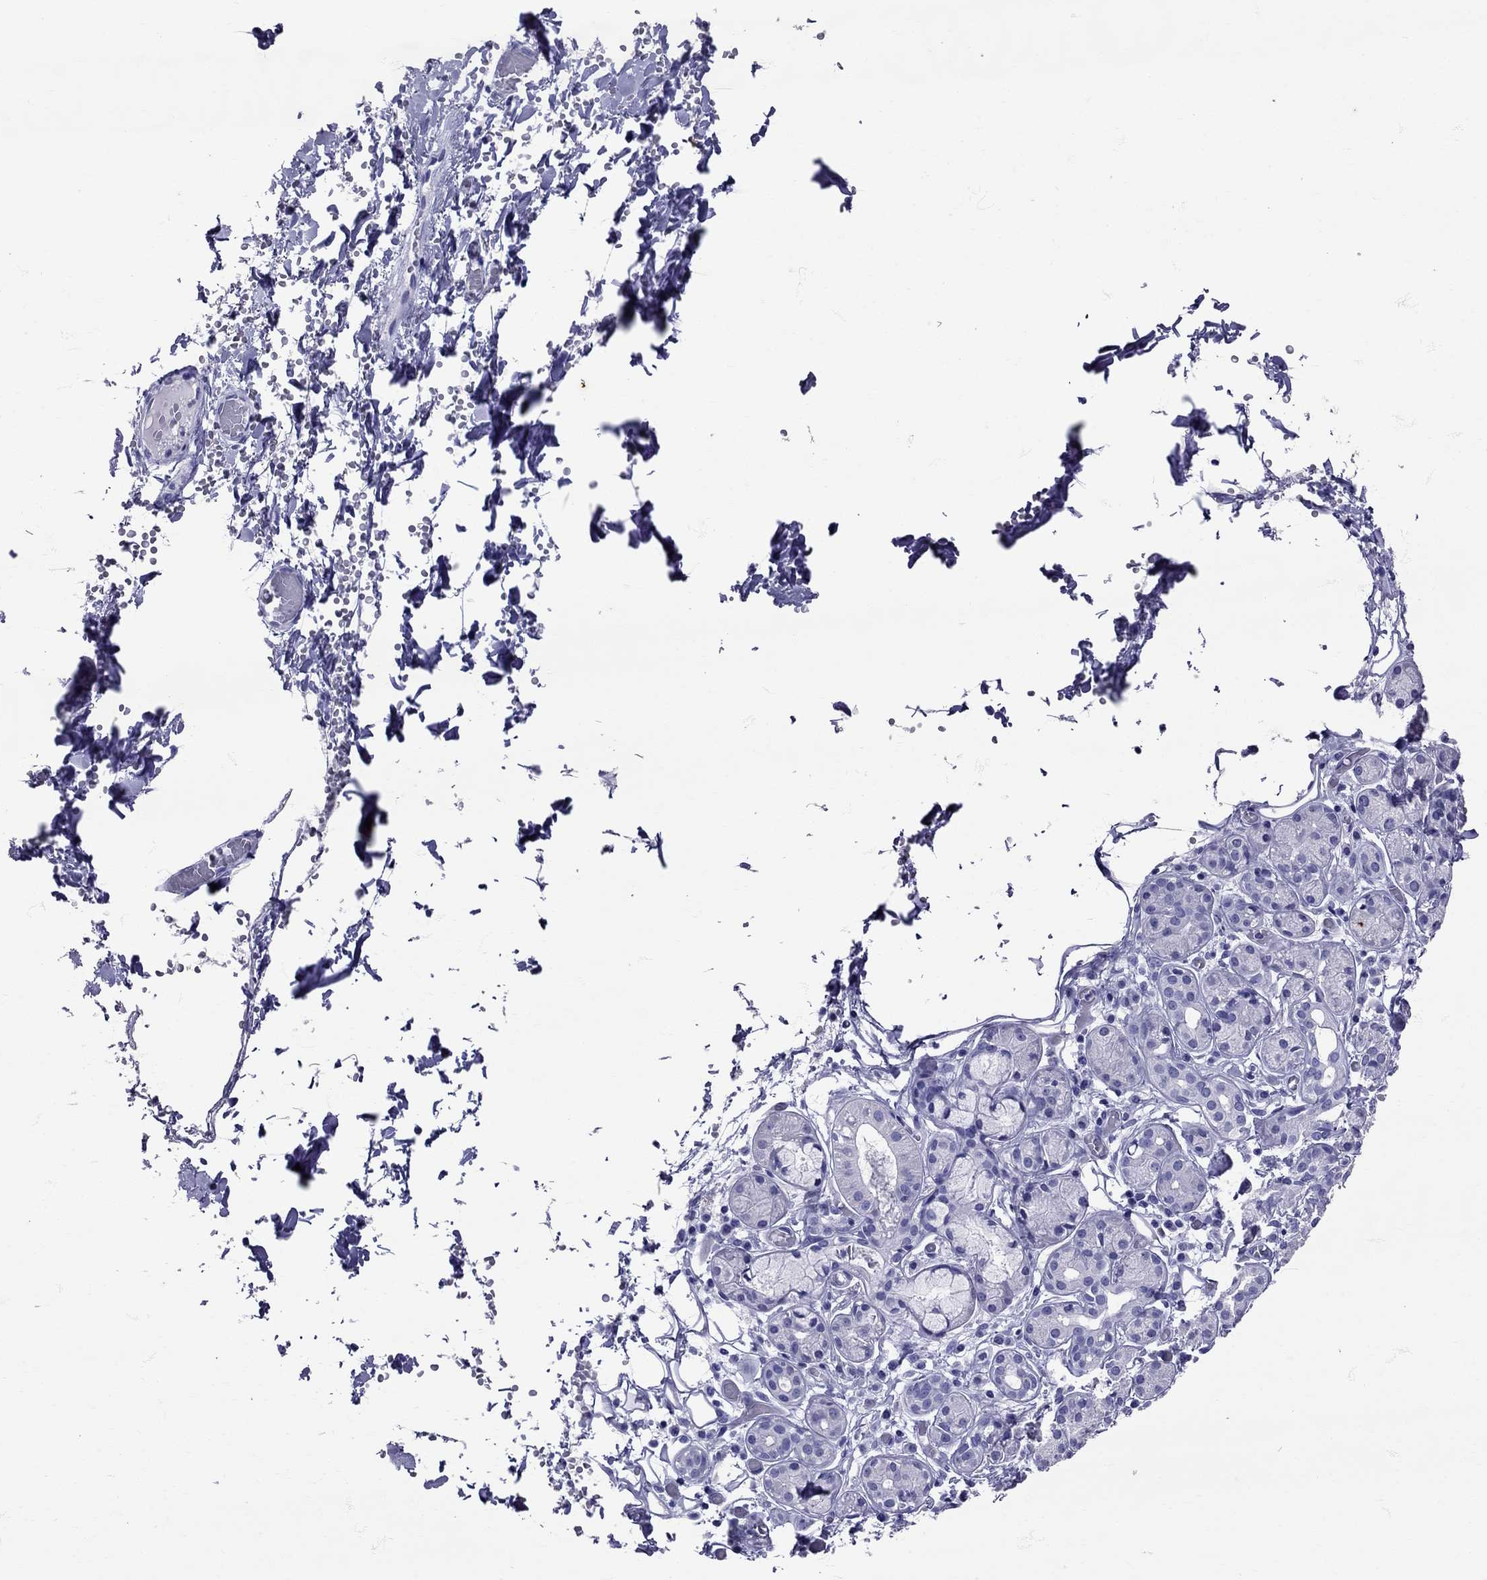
{"staining": {"intensity": "negative", "quantity": "none", "location": "none"}, "tissue": "salivary gland", "cell_type": "Glandular cells", "image_type": "normal", "snomed": [{"axis": "morphology", "description": "Normal tissue, NOS"}, {"axis": "topography", "description": "Salivary gland"}, {"axis": "topography", "description": "Peripheral nerve tissue"}], "caption": "IHC image of normal salivary gland stained for a protein (brown), which demonstrates no expression in glandular cells. (Brightfield microscopy of DAB (3,3'-diaminobenzidine) immunohistochemistry at high magnification).", "gene": "AVP", "patient": {"sex": "male", "age": 71}}